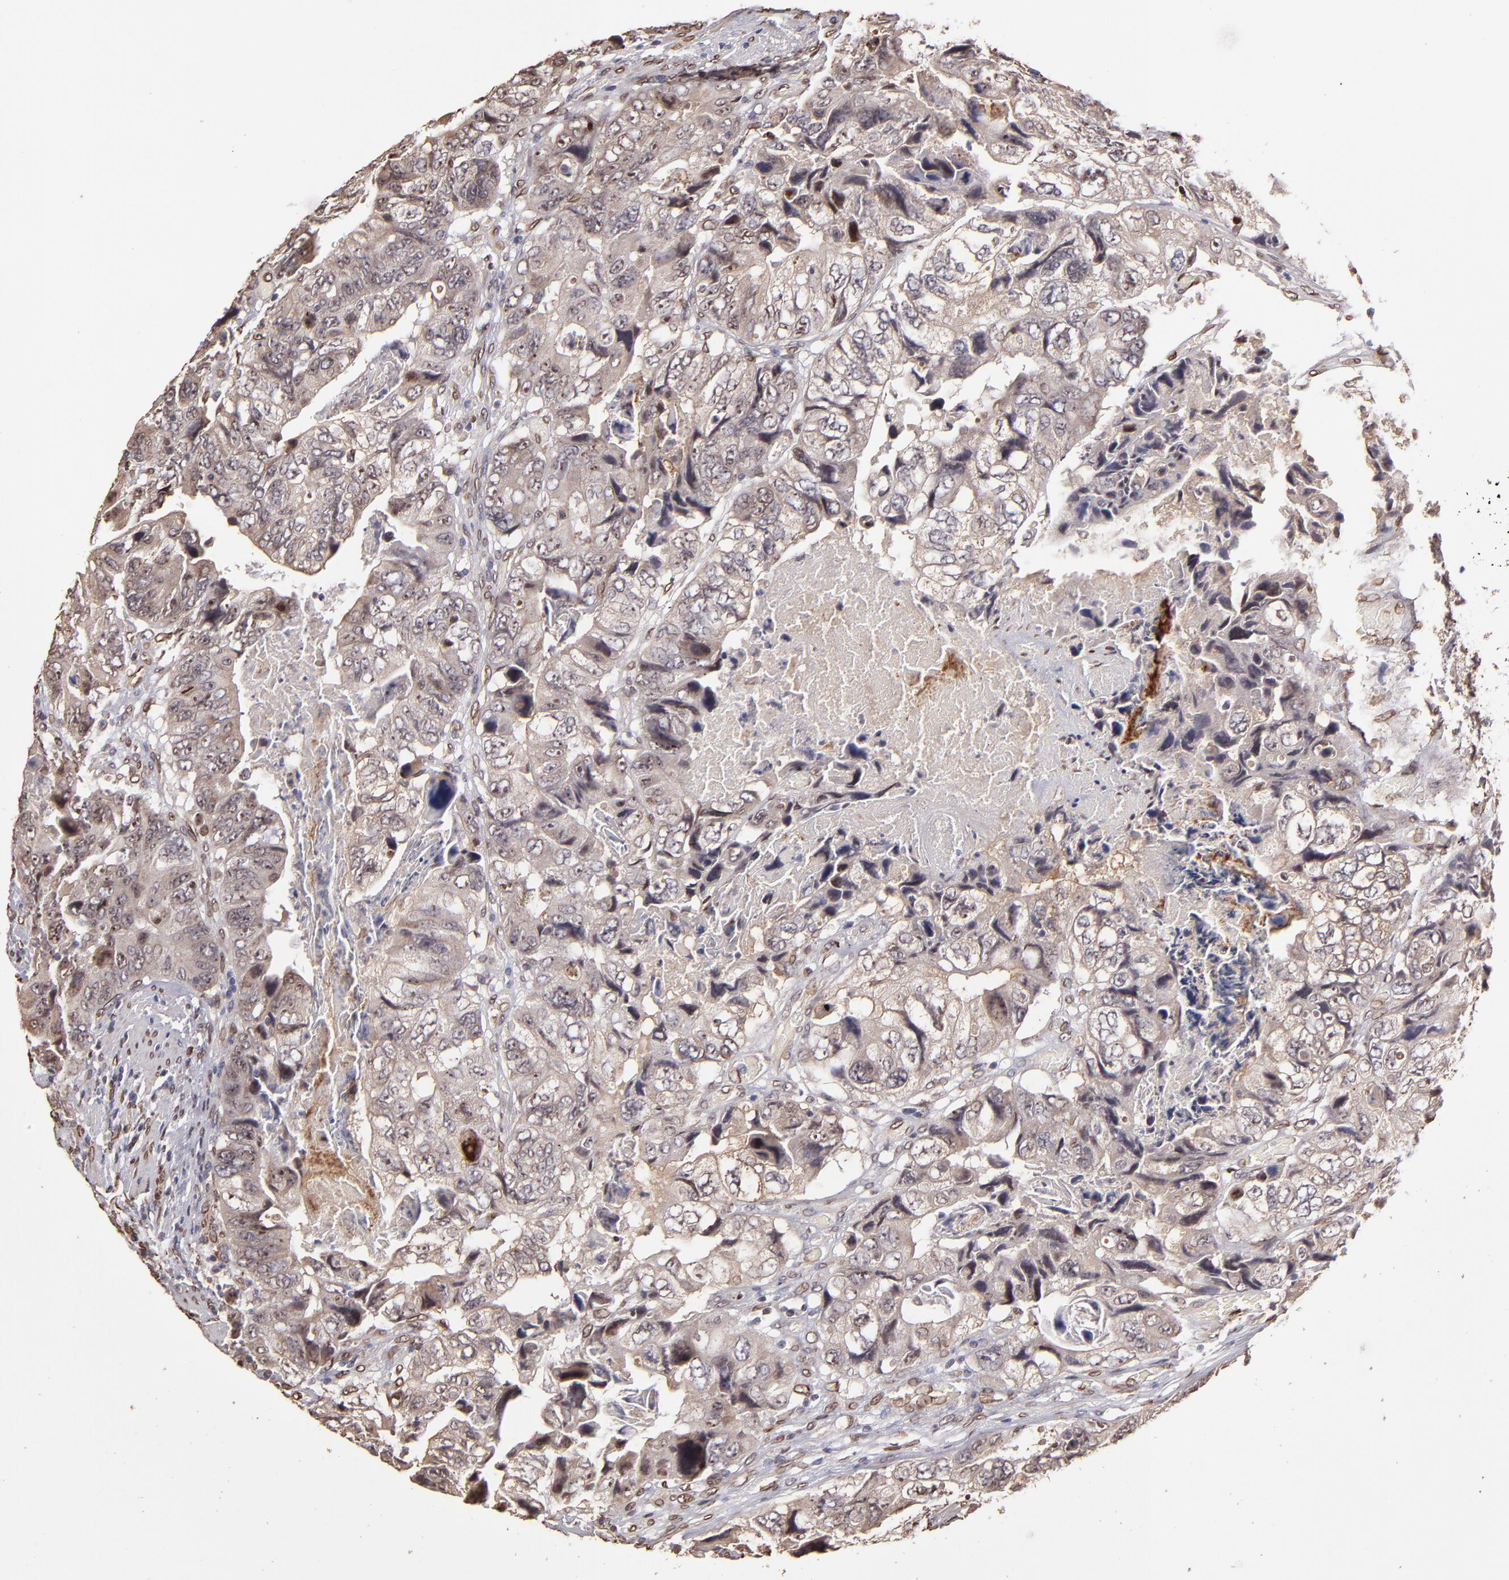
{"staining": {"intensity": "weak", "quantity": ">75%", "location": "cytoplasmic/membranous"}, "tissue": "colorectal cancer", "cell_type": "Tumor cells", "image_type": "cancer", "snomed": [{"axis": "morphology", "description": "Adenocarcinoma, NOS"}, {"axis": "topography", "description": "Rectum"}], "caption": "This photomicrograph demonstrates immunohistochemistry (IHC) staining of colorectal adenocarcinoma, with low weak cytoplasmic/membranous staining in about >75% of tumor cells.", "gene": "PUM3", "patient": {"sex": "female", "age": 82}}